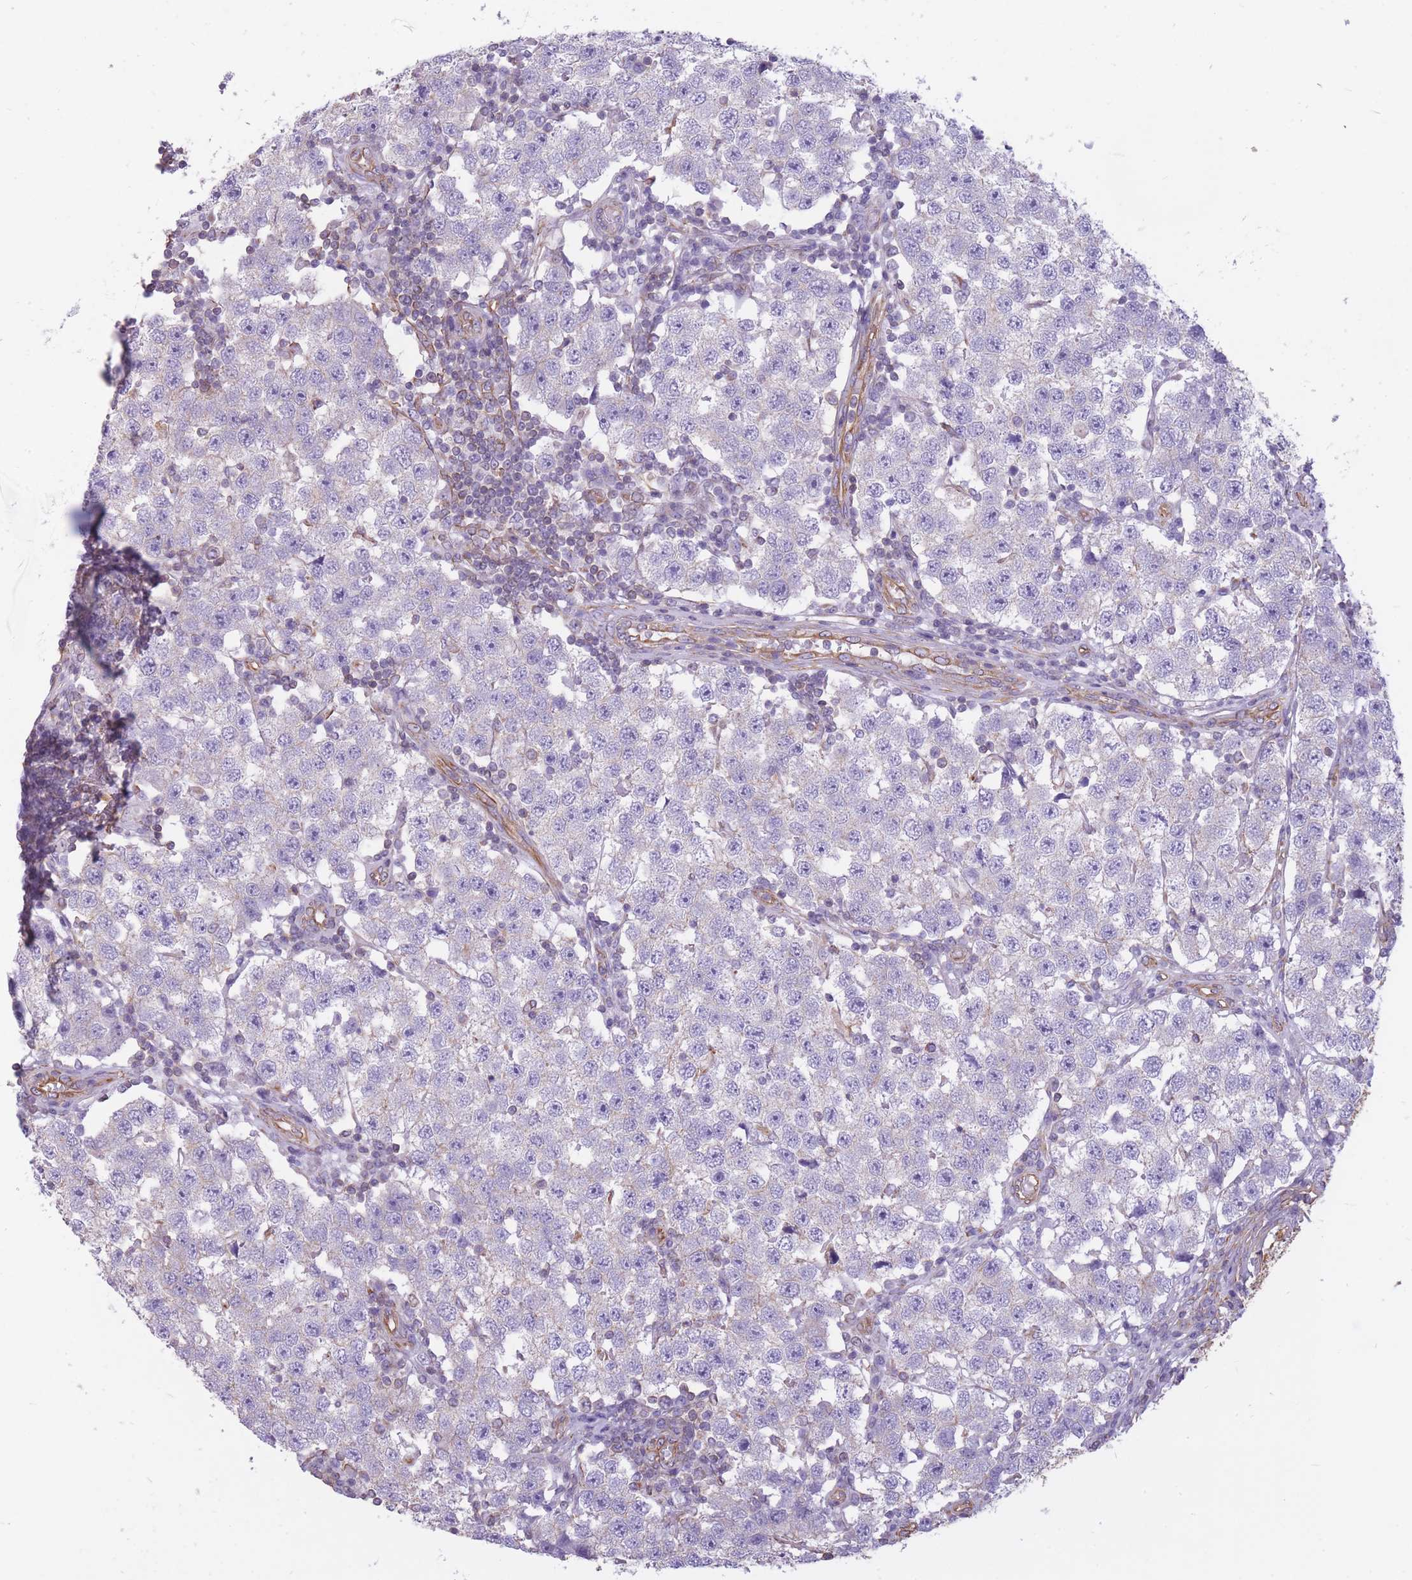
{"staining": {"intensity": "negative", "quantity": "none", "location": "none"}, "tissue": "testis cancer", "cell_type": "Tumor cells", "image_type": "cancer", "snomed": [{"axis": "morphology", "description": "Seminoma, NOS"}, {"axis": "topography", "description": "Testis"}], "caption": "This is an immunohistochemistry (IHC) histopathology image of seminoma (testis). There is no staining in tumor cells.", "gene": "ADD1", "patient": {"sex": "male", "age": 34}}